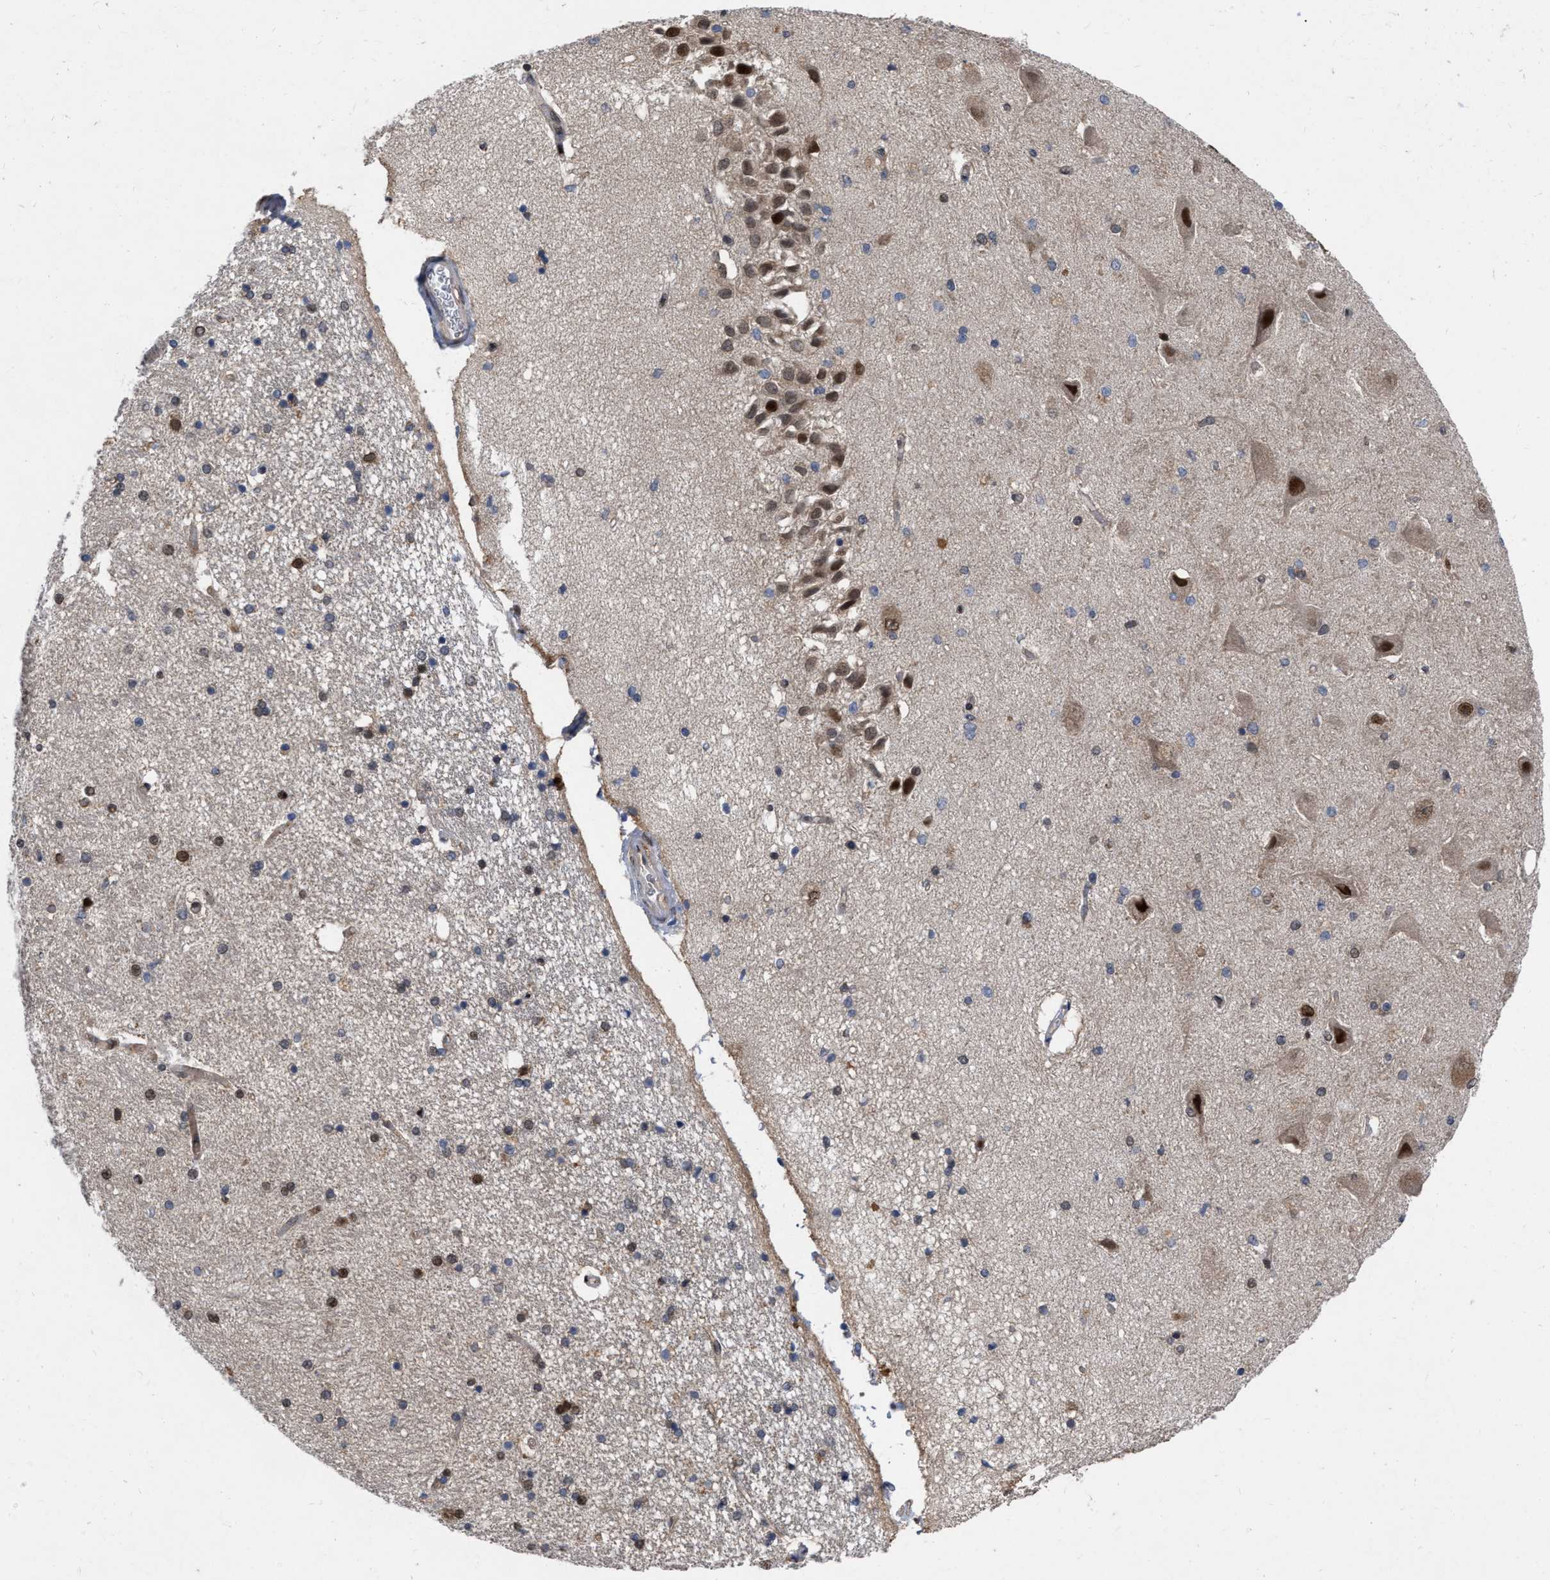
{"staining": {"intensity": "moderate", "quantity": "<25%", "location": "nuclear"}, "tissue": "hippocampus", "cell_type": "Glial cells", "image_type": "normal", "snomed": [{"axis": "morphology", "description": "Normal tissue, NOS"}, {"axis": "topography", "description": "Hippocampus"}], "caption": "Glial cells demonstrate moderate nuclear expression in approximately <25% of cells in unremarkable hippocampus.", "gene": "MDM4", "patient": {"sex": "female", "age": 54}}